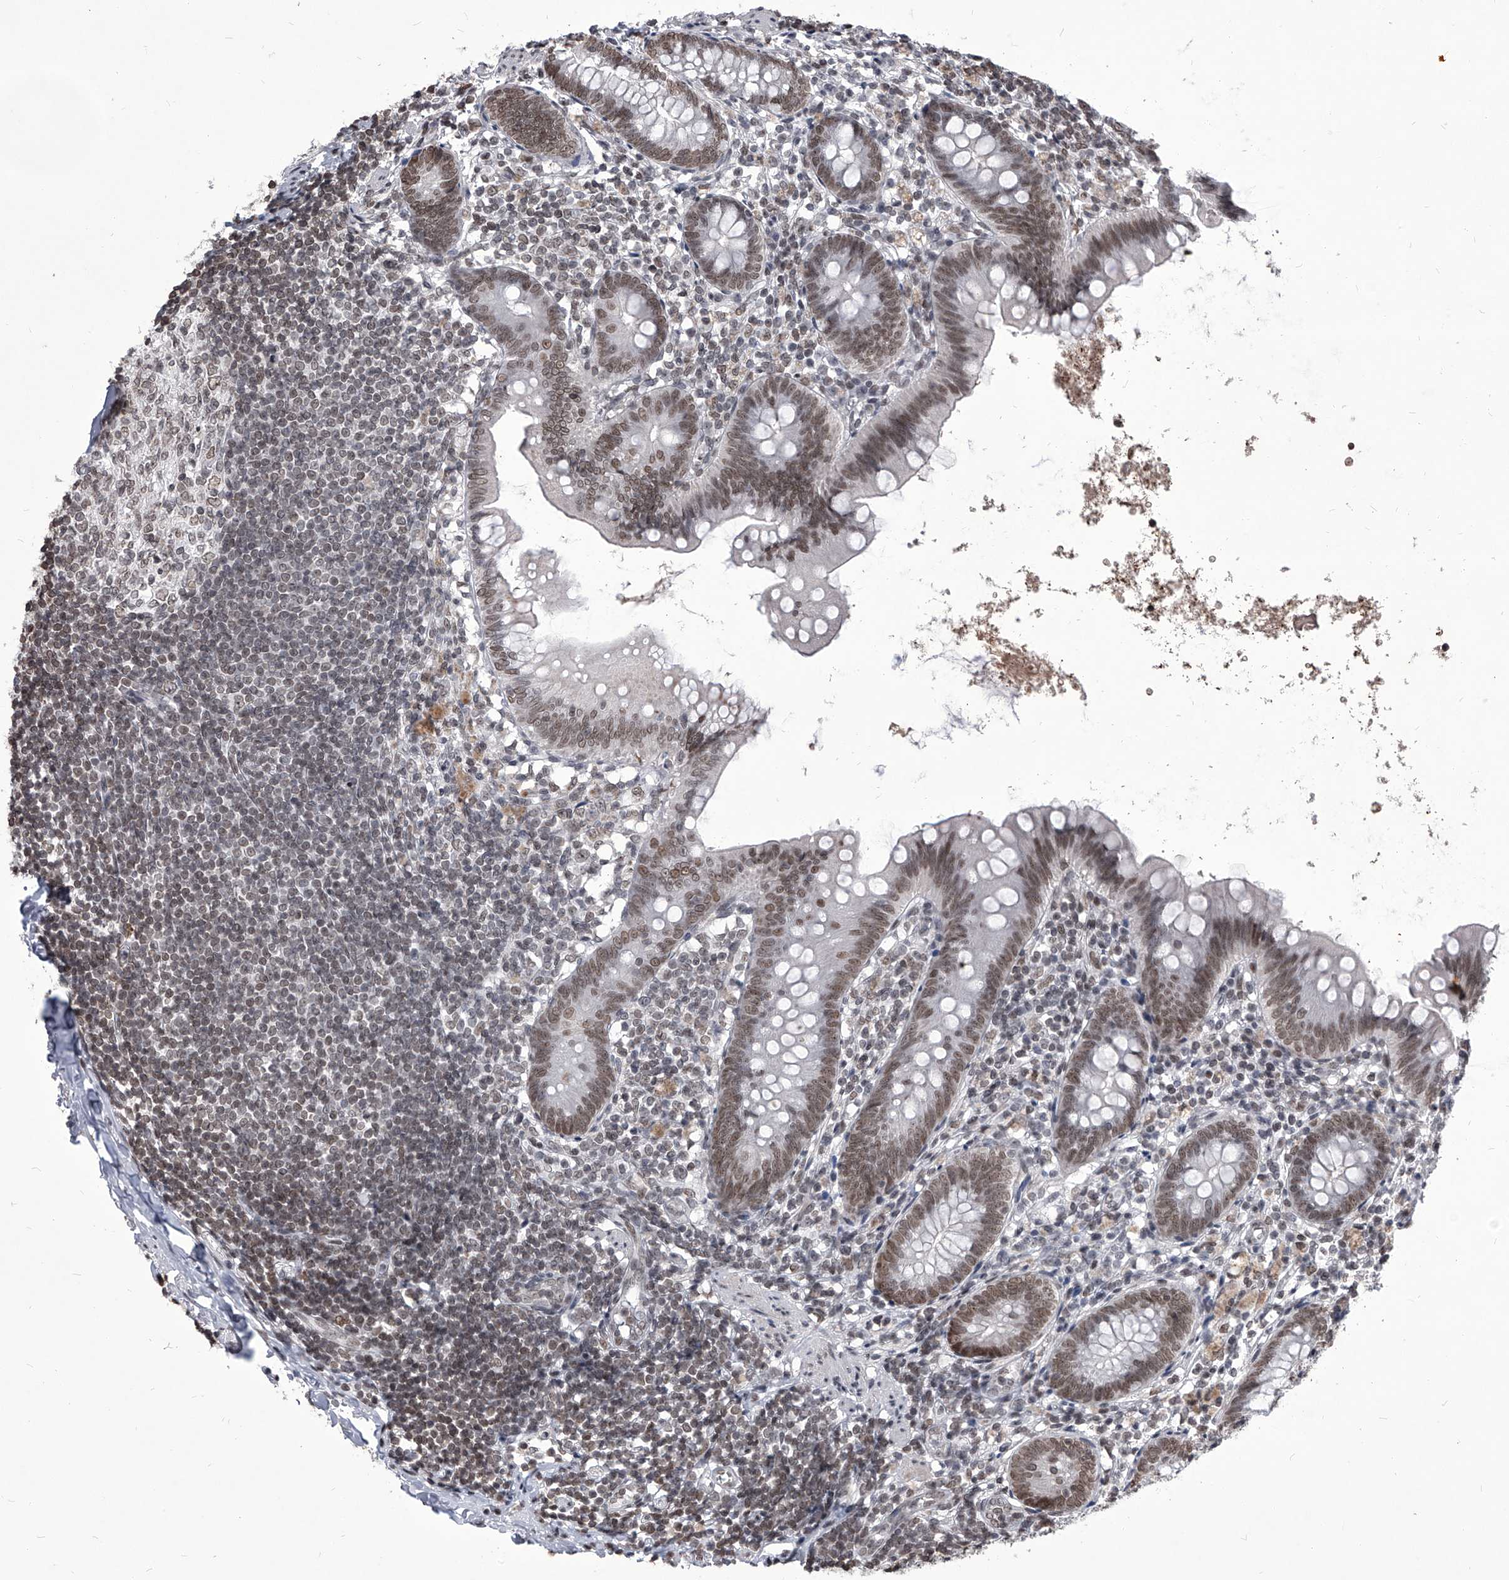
{"staining": {"intensity": "moderate", "quantity": ">75%", "location": "nuclear"}, "tissue": "appendix", "cell_type": "Glandular cells", "image_type": "normal", "snomed": [{"axis": "morphology", "description": "Normal tissue, NOS"}, {"axis": "topography", "description": "Appendix"}], "caption": "Appendix stained with IHC demonstrates moderate nuclear expression in about >75% of glandular cells. Using DAB (brown) and hematoxylin (blue) stains, captured at high magnification using brightfield microscopy.", "gene": "PPIL4", "patient": {"sex": "female", "age": 62}}